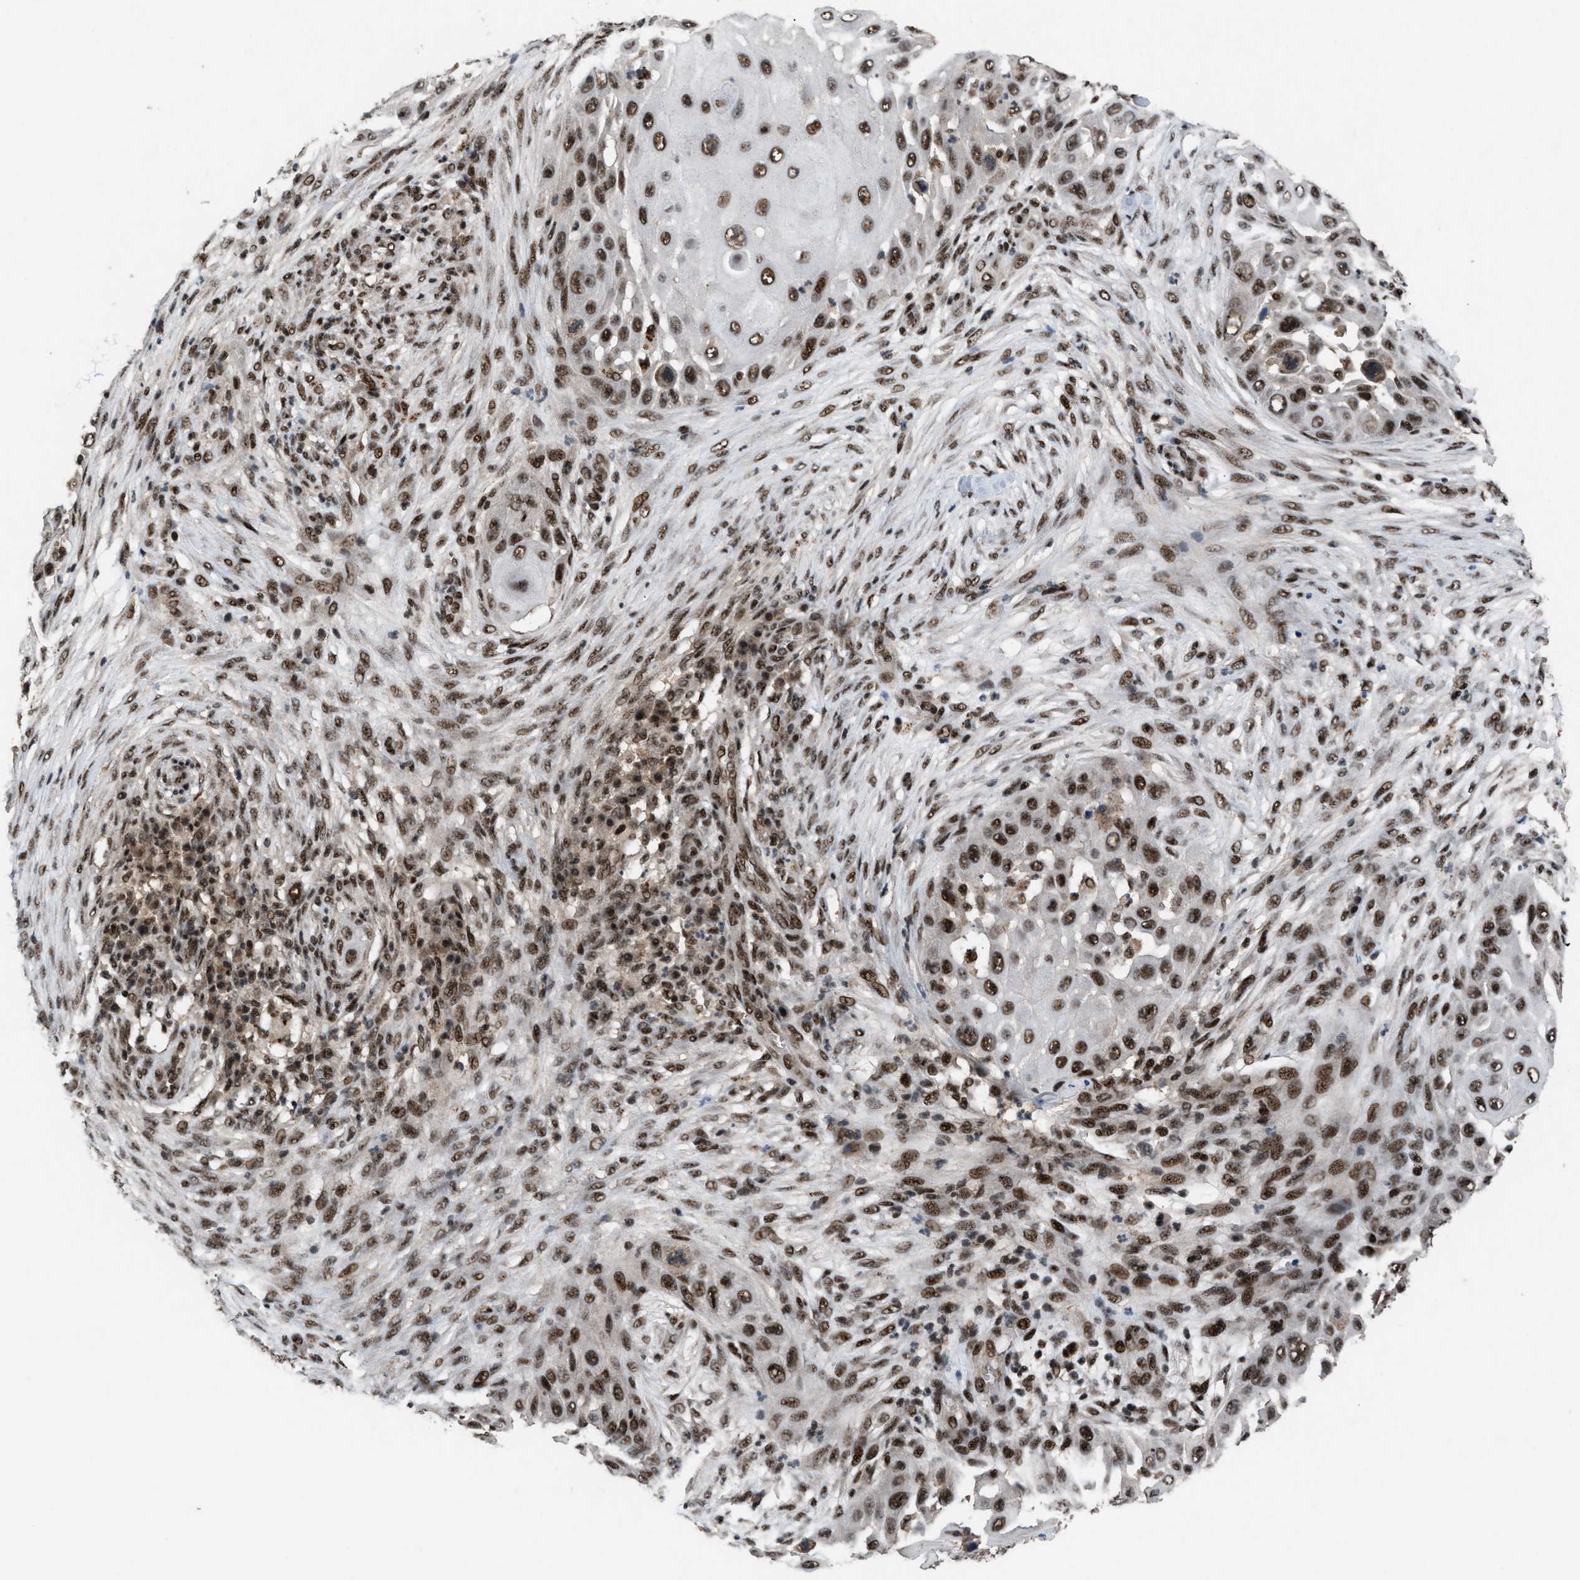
{"staining": {"intensity": "strong", "quantity": ">75%", "location": "nuclear"}, "tissue": "skin cancer", "cell_type": "Tumor cells", "image_type": "cancer", "snomed": [{"axis": "morphology", "description": "Squamous cell carcinoma, NOS"}, {"axis": "topography", "description": "Skin"}], "caption": "A brown stain labels strong nuclear expression of a protein in squamous cell carcinoma (skin) tumor cells.", "gene": "PRPF4", "patient": {"sex": "female", "age": 44}}